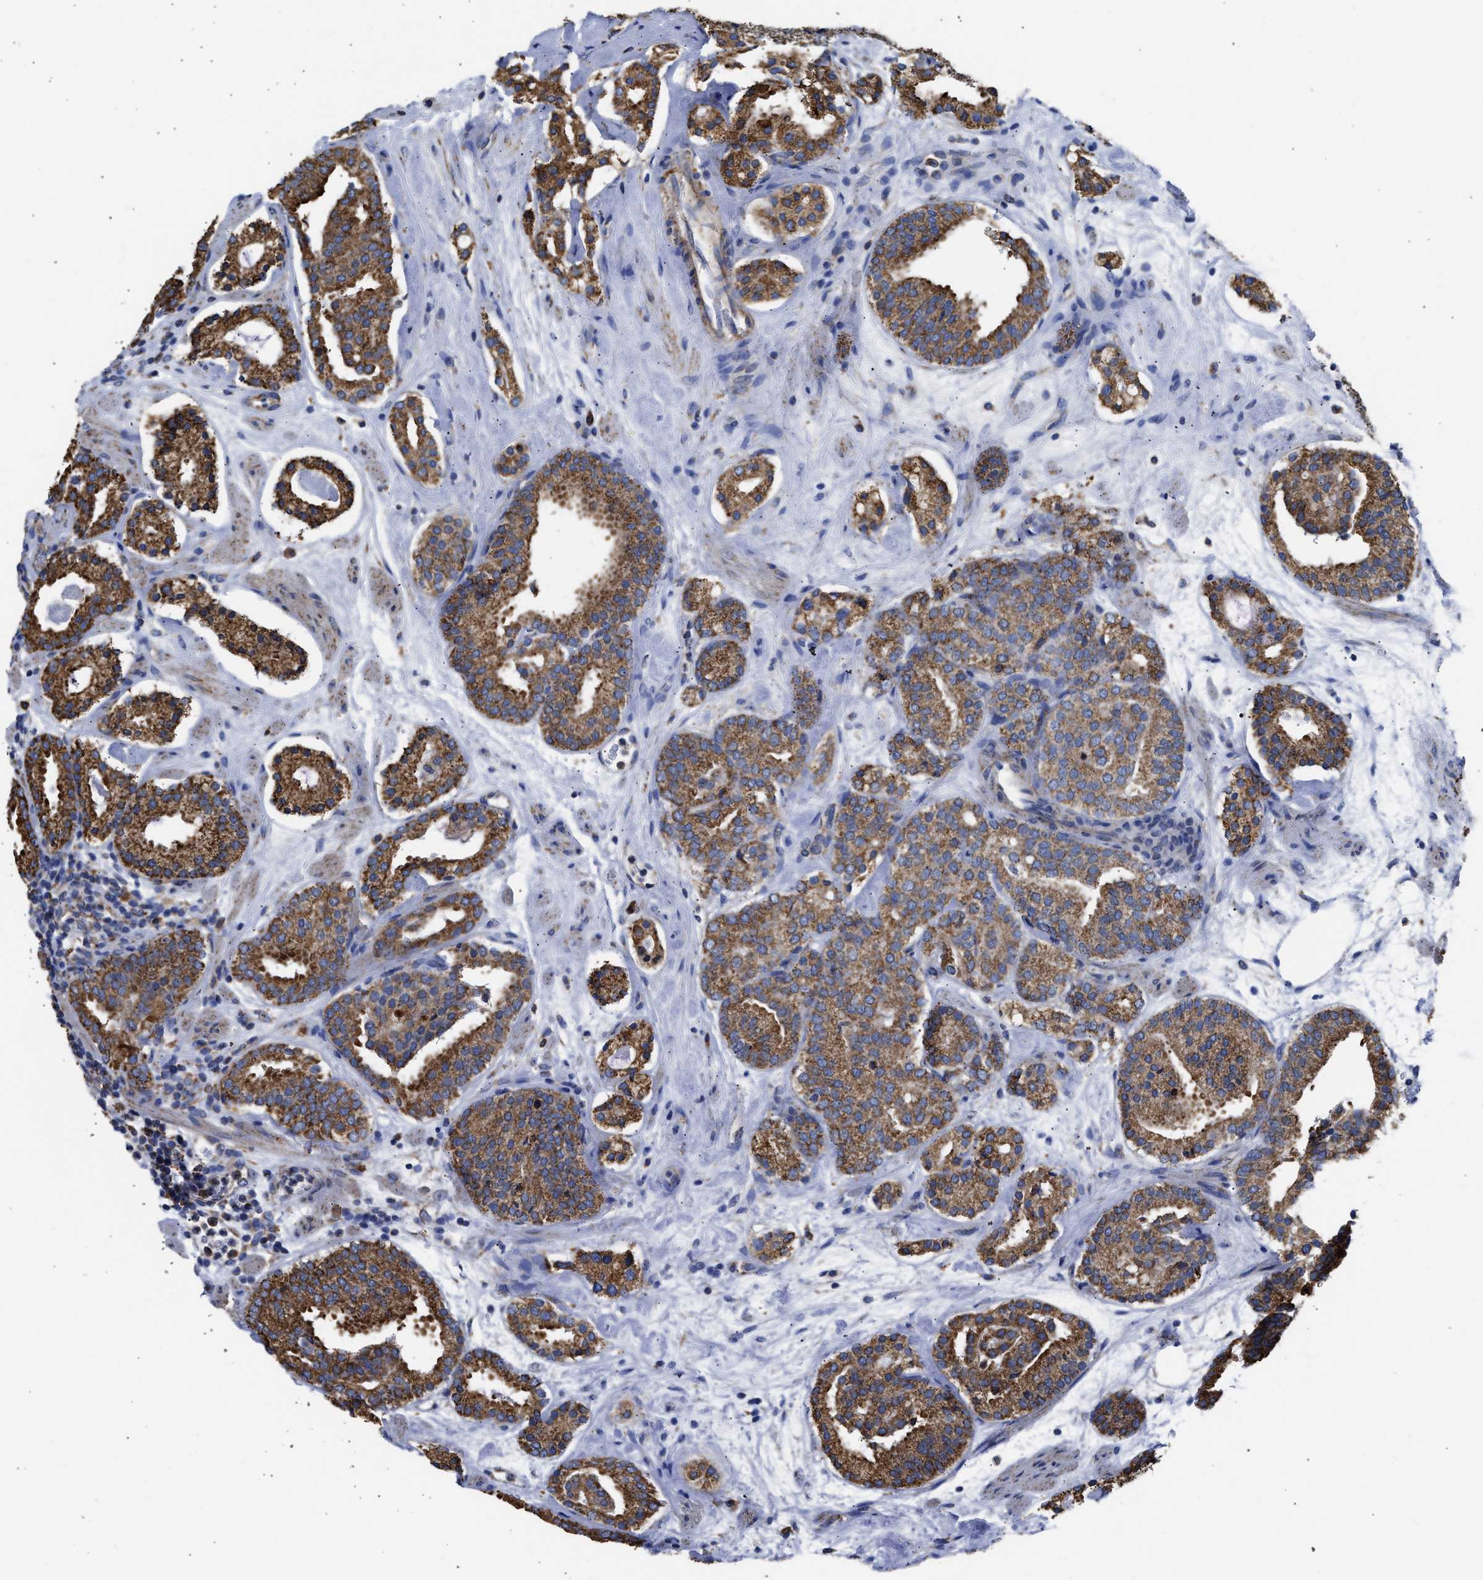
{"staining": {"intensity": "moderate", "quantity": ">75%", "location": "cytoplasmic/membranous"}, "tissue": "prostate cancer", "cell_type": "Tumor cells", "image_type": "cancer", "snomed": [{"axis": "morphology", "description": "Adenocarcinoma, Low grade"}, {"axis": "topography", "description": "Prostate"}], "caption": "Brown immunohistochemical staining in adenocarcinoma (low-grade) (prostate) exhibits moderate cytoplasmic/membranous staining in about >75% of tumor cells.", "gene": "CYCS", "patient": {"sex": "male", "age": 69}}